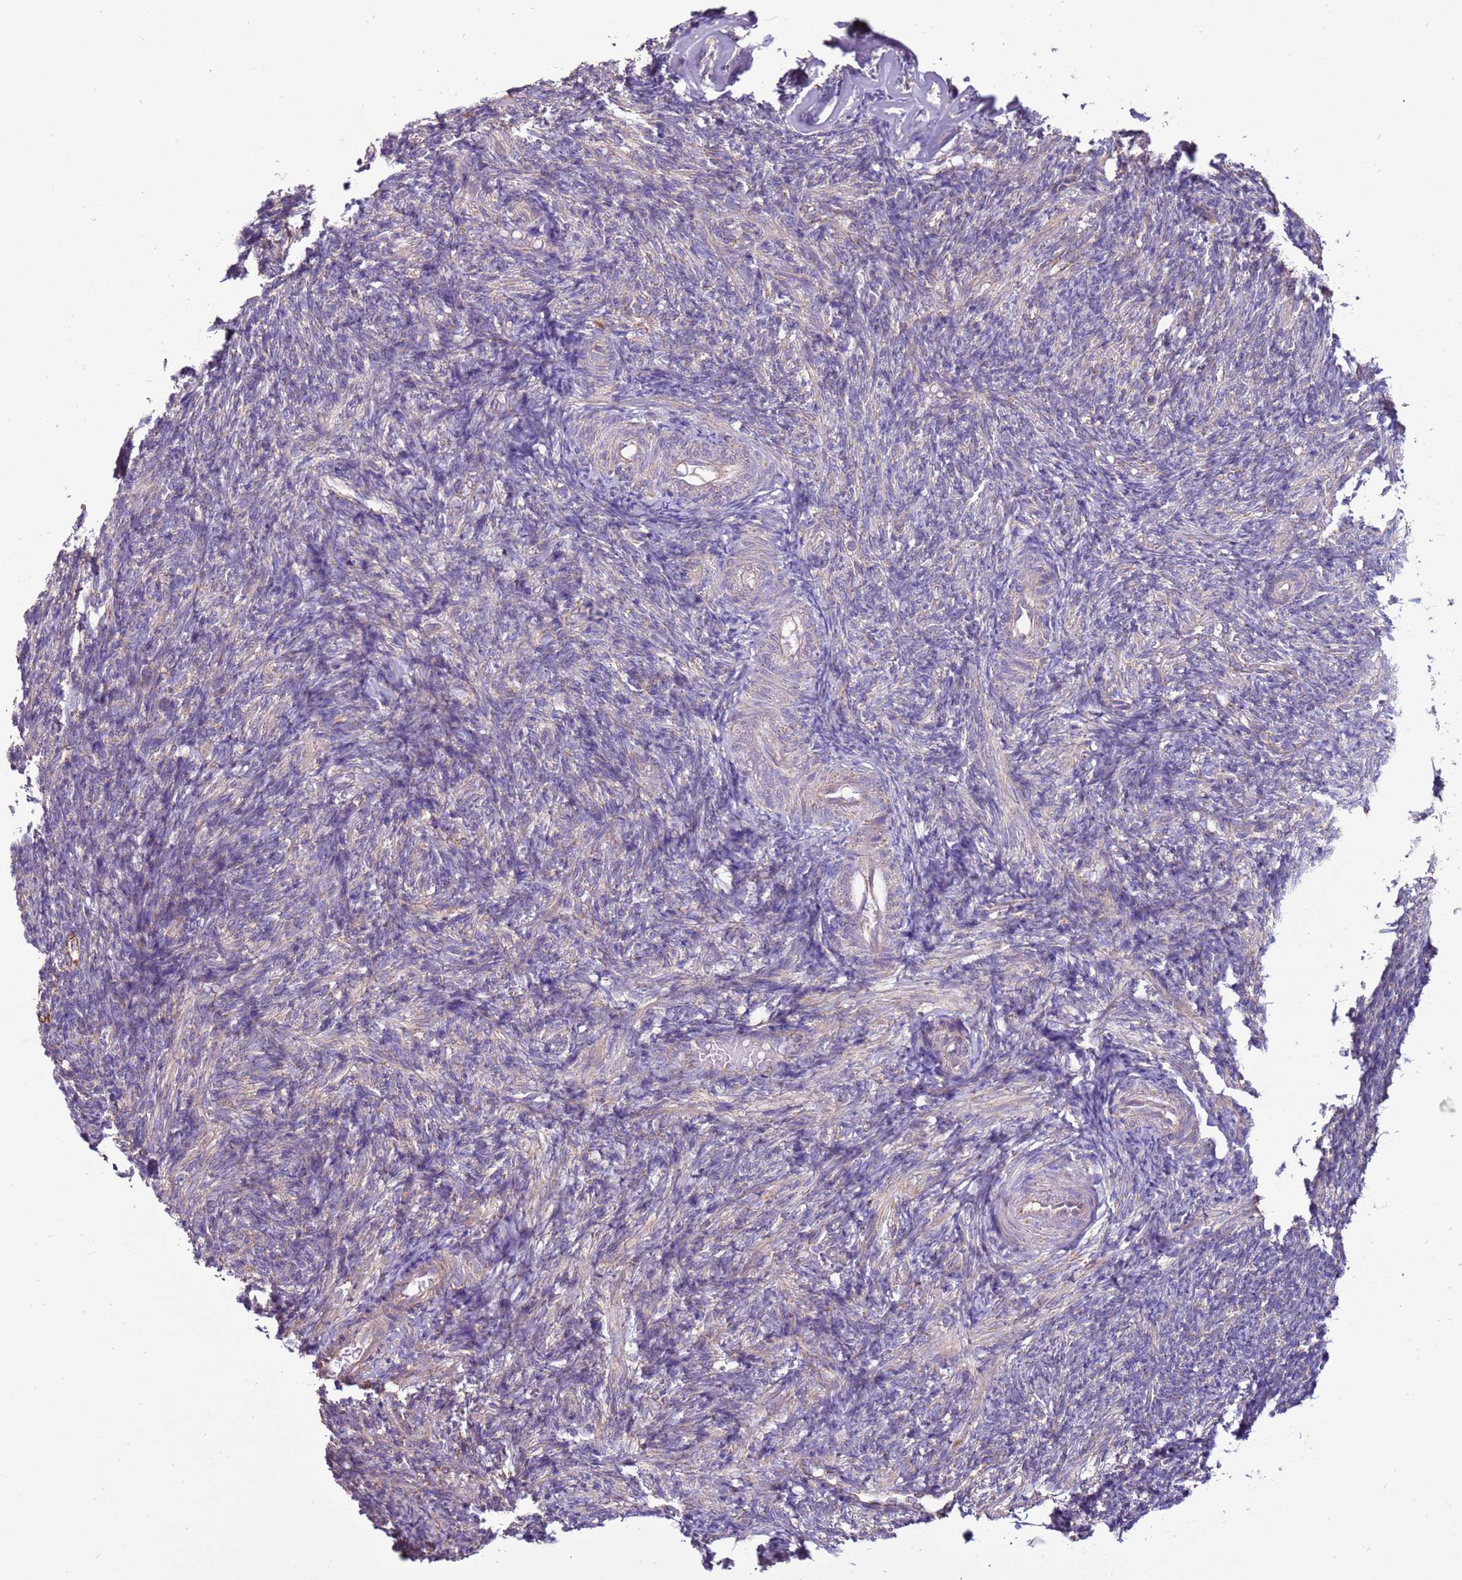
{"staining": {"intensity": "negative", "quantity": "none", "location": "none"}, "tissue": "ovary", "cell_type": "Ovarian stroma cells", "image_type": "normal", "snomed": [{"axis": "morphology", "description": "Normal tissue, NOS"}, {"axis": "topography", "description": "Ovary"}], "caption": "Ovarian stroma cells are negative for brown protein staining in benign ovary. The staining is performed using DAB brown chromogen with nuclei counter-stained in using hematoxylin.", "gene": "TRAPPC4", "patient": {"sex": "female", "age": 27}}